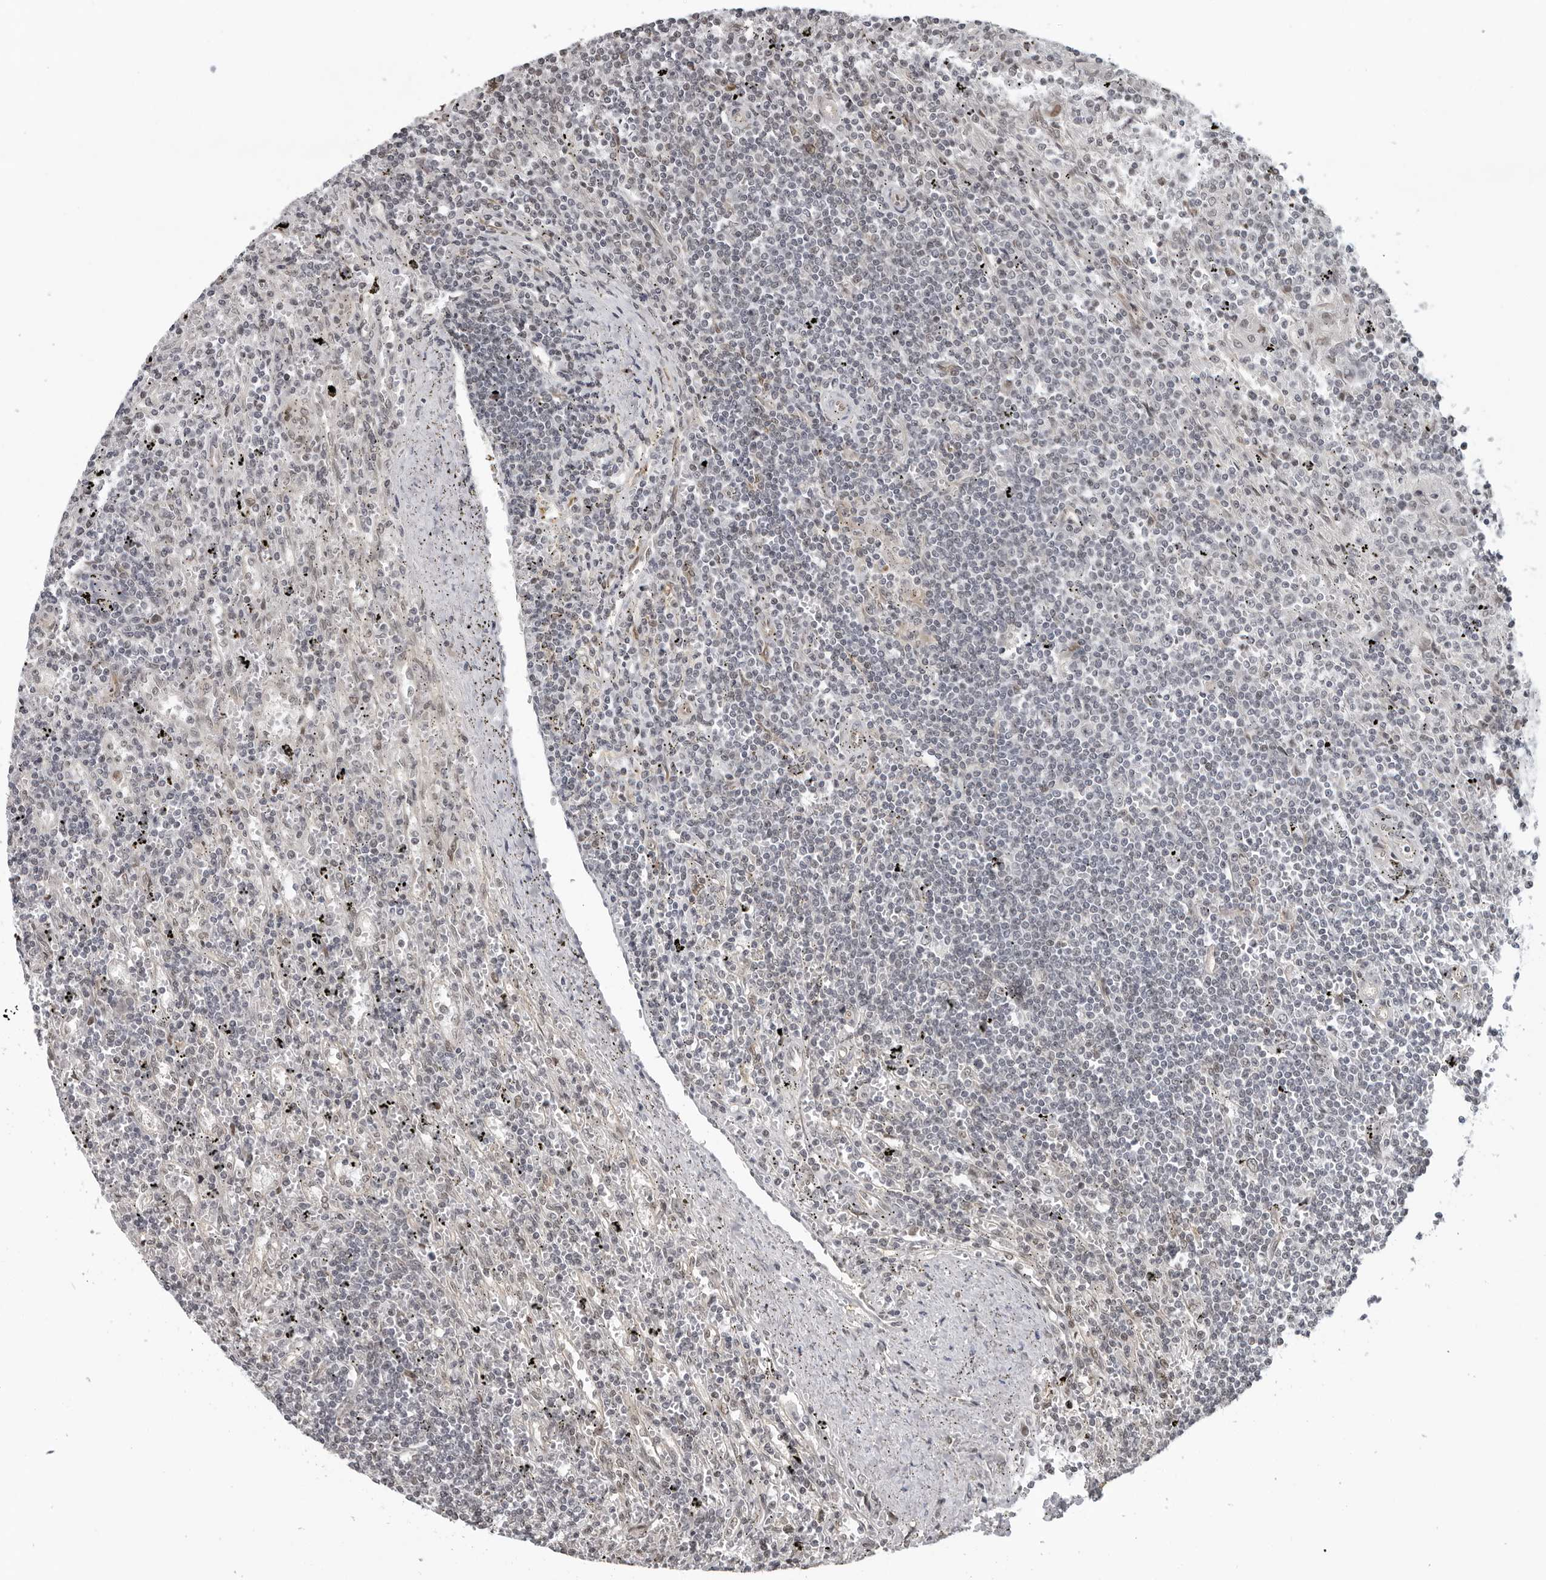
{"staining": {"intensity": "negative", "quantity": "none", "location": "none"}, "tissue": "lymphoma", "cell_type": "Tumor cells", "image_type": "cancer", "snomed": [{"axis": "morphology", "description": "Malignant lymphoma, non-Hodgkin's type, Low grade"}, {"axis": "topography", "description": "Spleen"}], "caption": "Lymphoma was stained to show a protein in brown. There is no significant expression in tumor cells.", "gene": "MAF", "patient": {"sex": "male", "age": 76}}